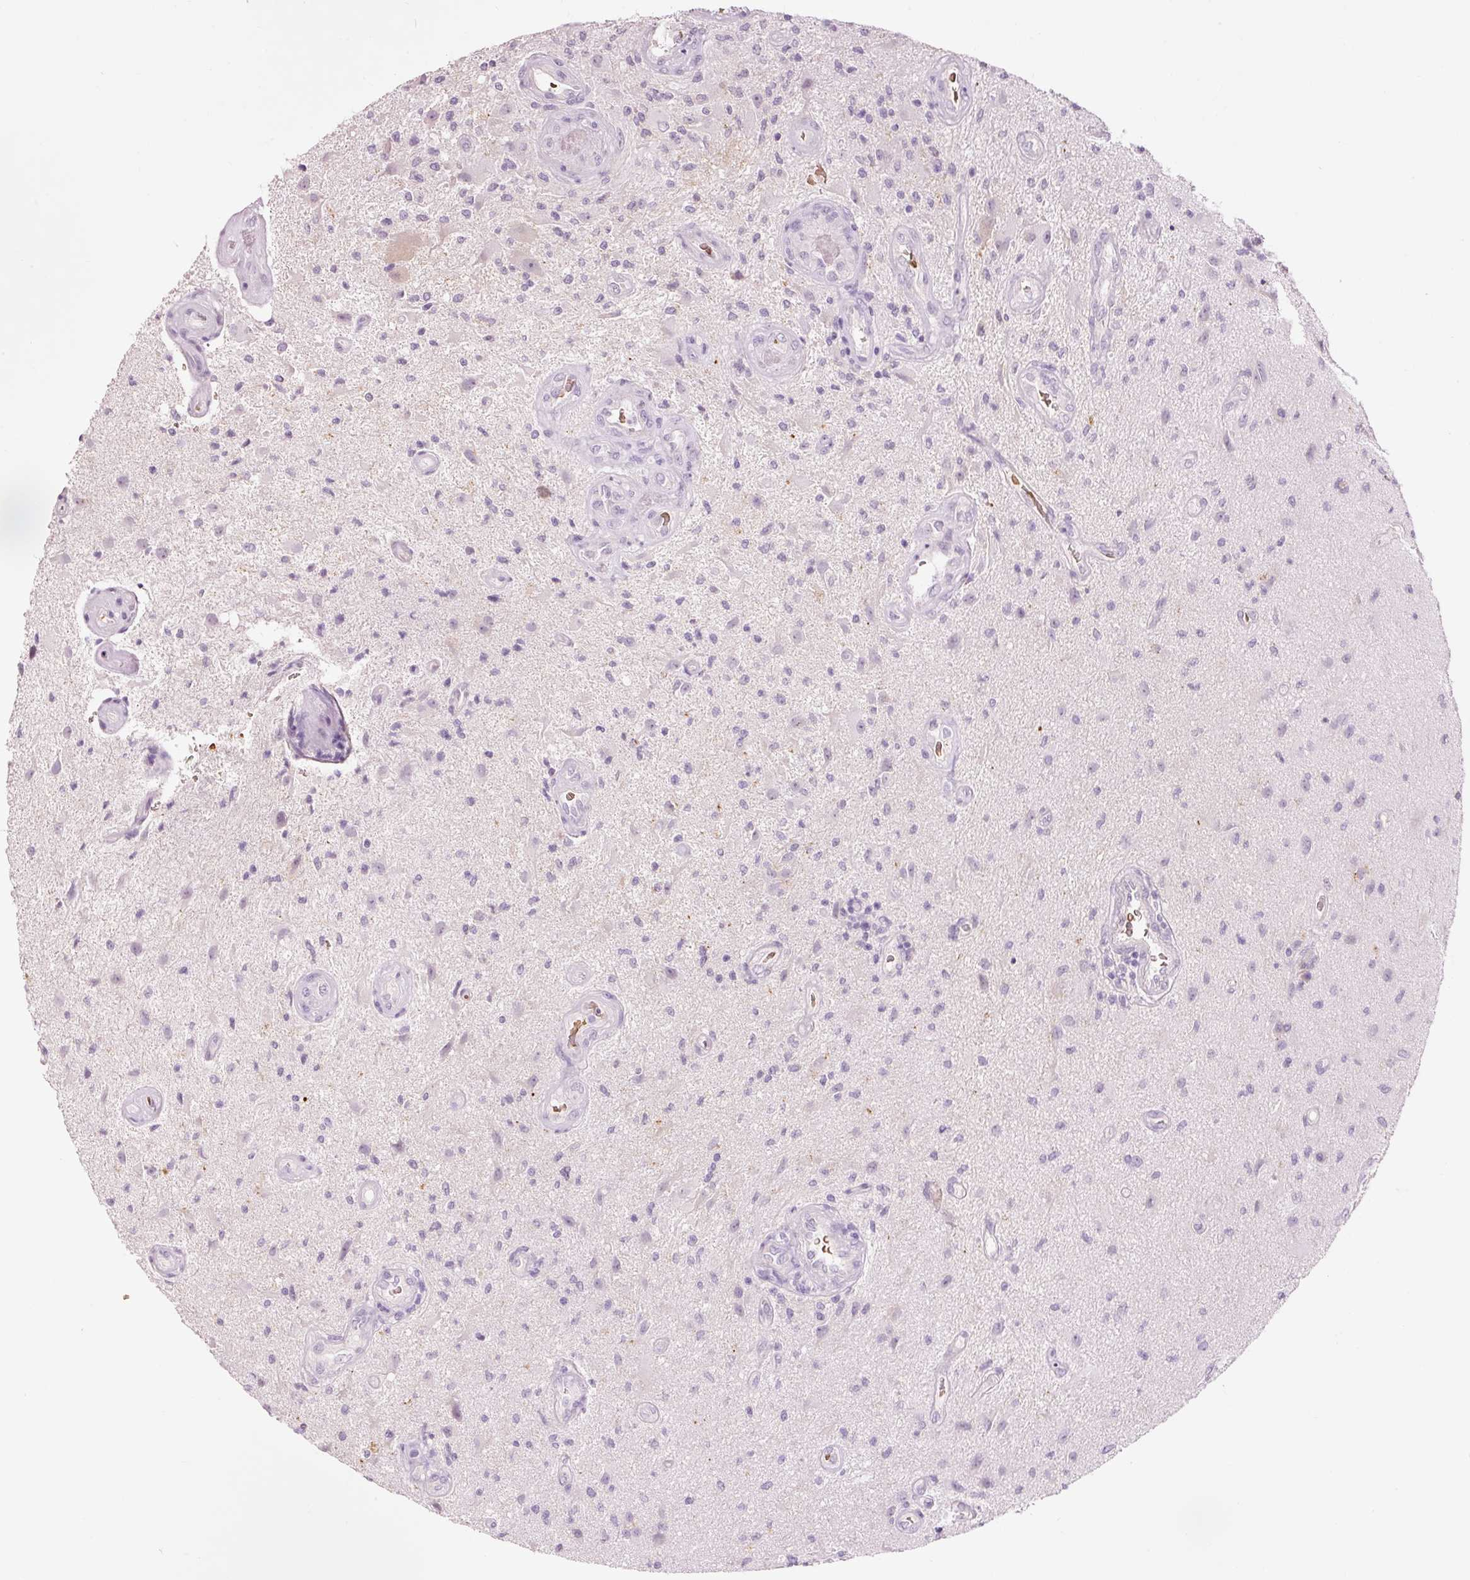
{"staining": {"intensity": "negative", "quantity": "none", "location": "none"}, "tissue": "glioma", "cell_type": "Tumor cells", "image_type": "cancer", "snomed": [{"axis": "morphology", "description": "Glioma, malignant, High grade"}, {"axis": "topography", "description": "Brain"}], "caption": "This image is of malignant glioma (high-grade) stained with IHC to label a protein in brown with the nuclei are counter-stained blue. There is no positivity in tumor cells.", "gene": "DHRS11", "patient": {"sex": "male", "age": 67}}